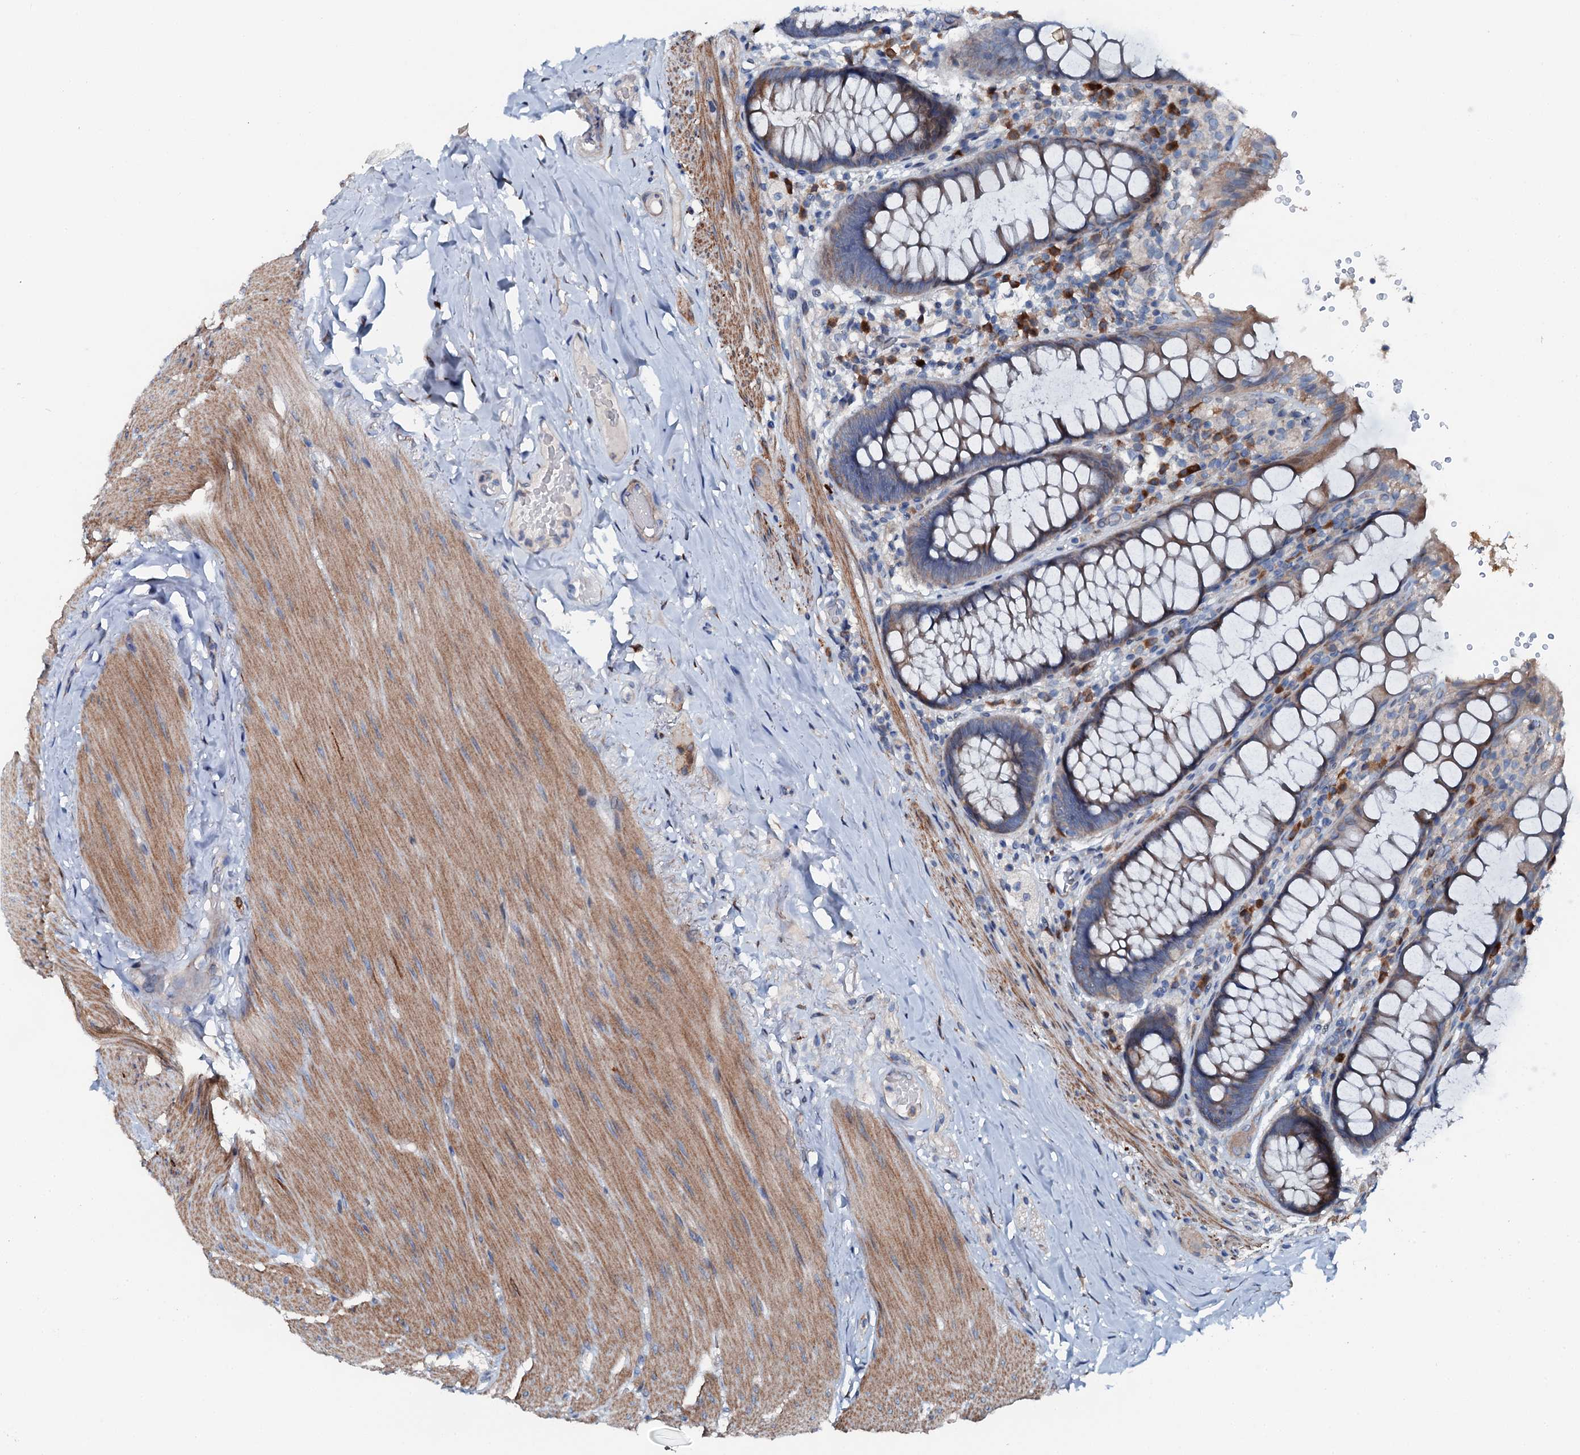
{"staining": {"intensity": "weak", "quantity": "25%-75%", "location": "cytoplasmic/membranous"}, "tissue": "rectum", "cell_type": "Glandular cells", "image_type": "normal", "snomed": [{"axis": "morphology", "description": "Normal tissue, NOS"}, {"axis": "topography", "description": "Rectum"}], "caption": "This histopathology image shows unremarkable rectum stained with immunohistochemistry (IHC) to label a protein in brown. The cytoplasmic/membranous of glandular cells show weak positivity for the protein. Nuclei are counter-stained blue.", "gene": "GFOD2", "patient": {"sex": "male", "age": 83}}